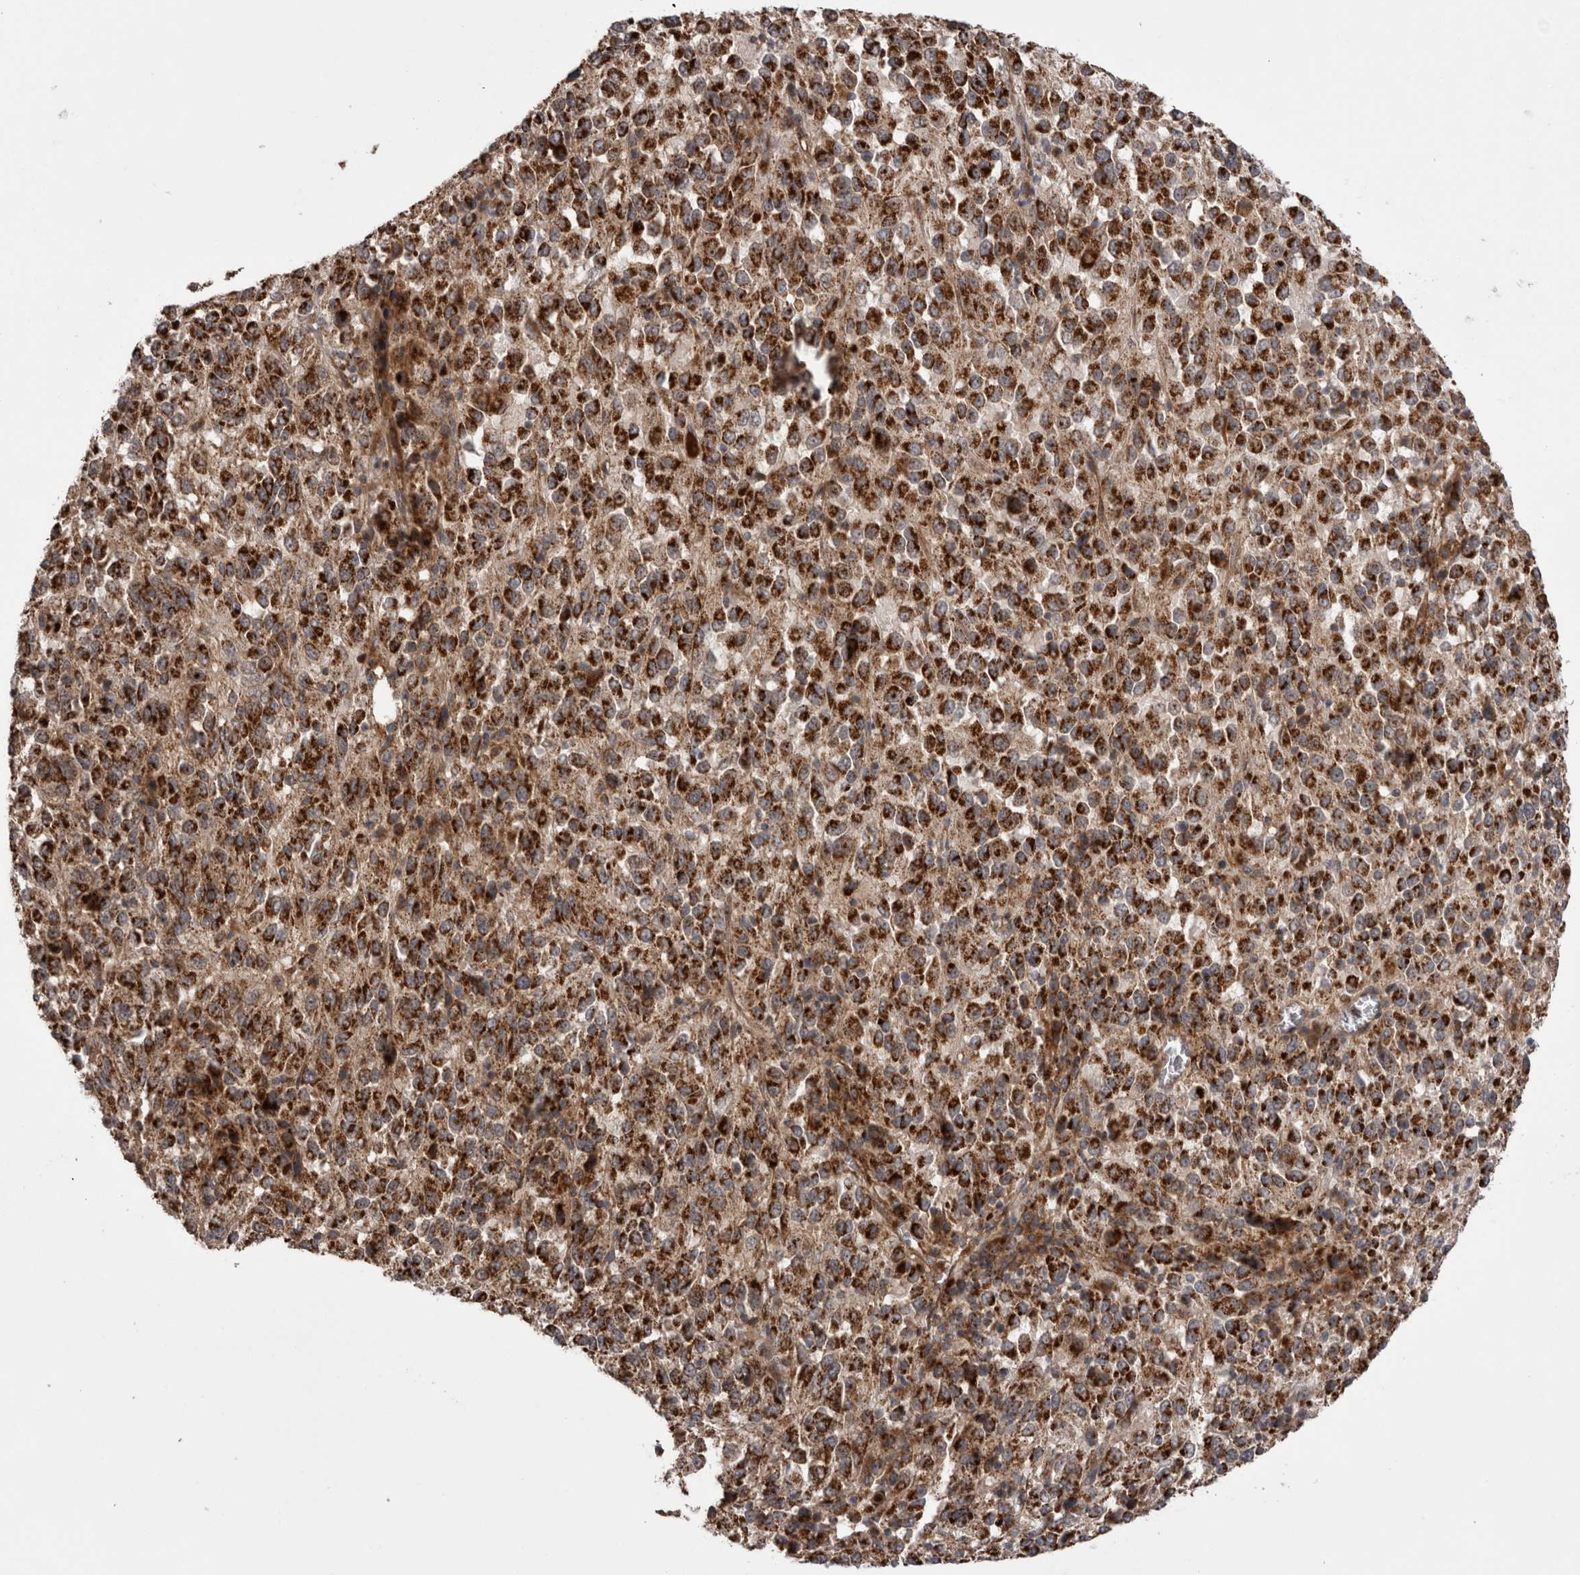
{"staining": {"intensity": "strong", "quantity": ">75%", "location": "cytoplasmic/membranous"}, "tissue": "melanoma", "cell_type": "Tumor cells", "image_type": "cancer", "snomed": [{"axis": "morphology", "description": "Malignant melanoma, Metastatic site"}, {"axis": "topography", "description": "Lung"}], "caption": "IHC staining of melanoma, which reveals high levels of strong cytoplasmic/membranous staining in about >75% of tumor cells indicating strong cytoplasmic/membranous protein expression. The staining was performed using DAB (brown) for protein detection and nuclei were counterstained in hematoxylin (blue).", "gene": "DARS2", "patient": {"sex": "male", "age": 64}}